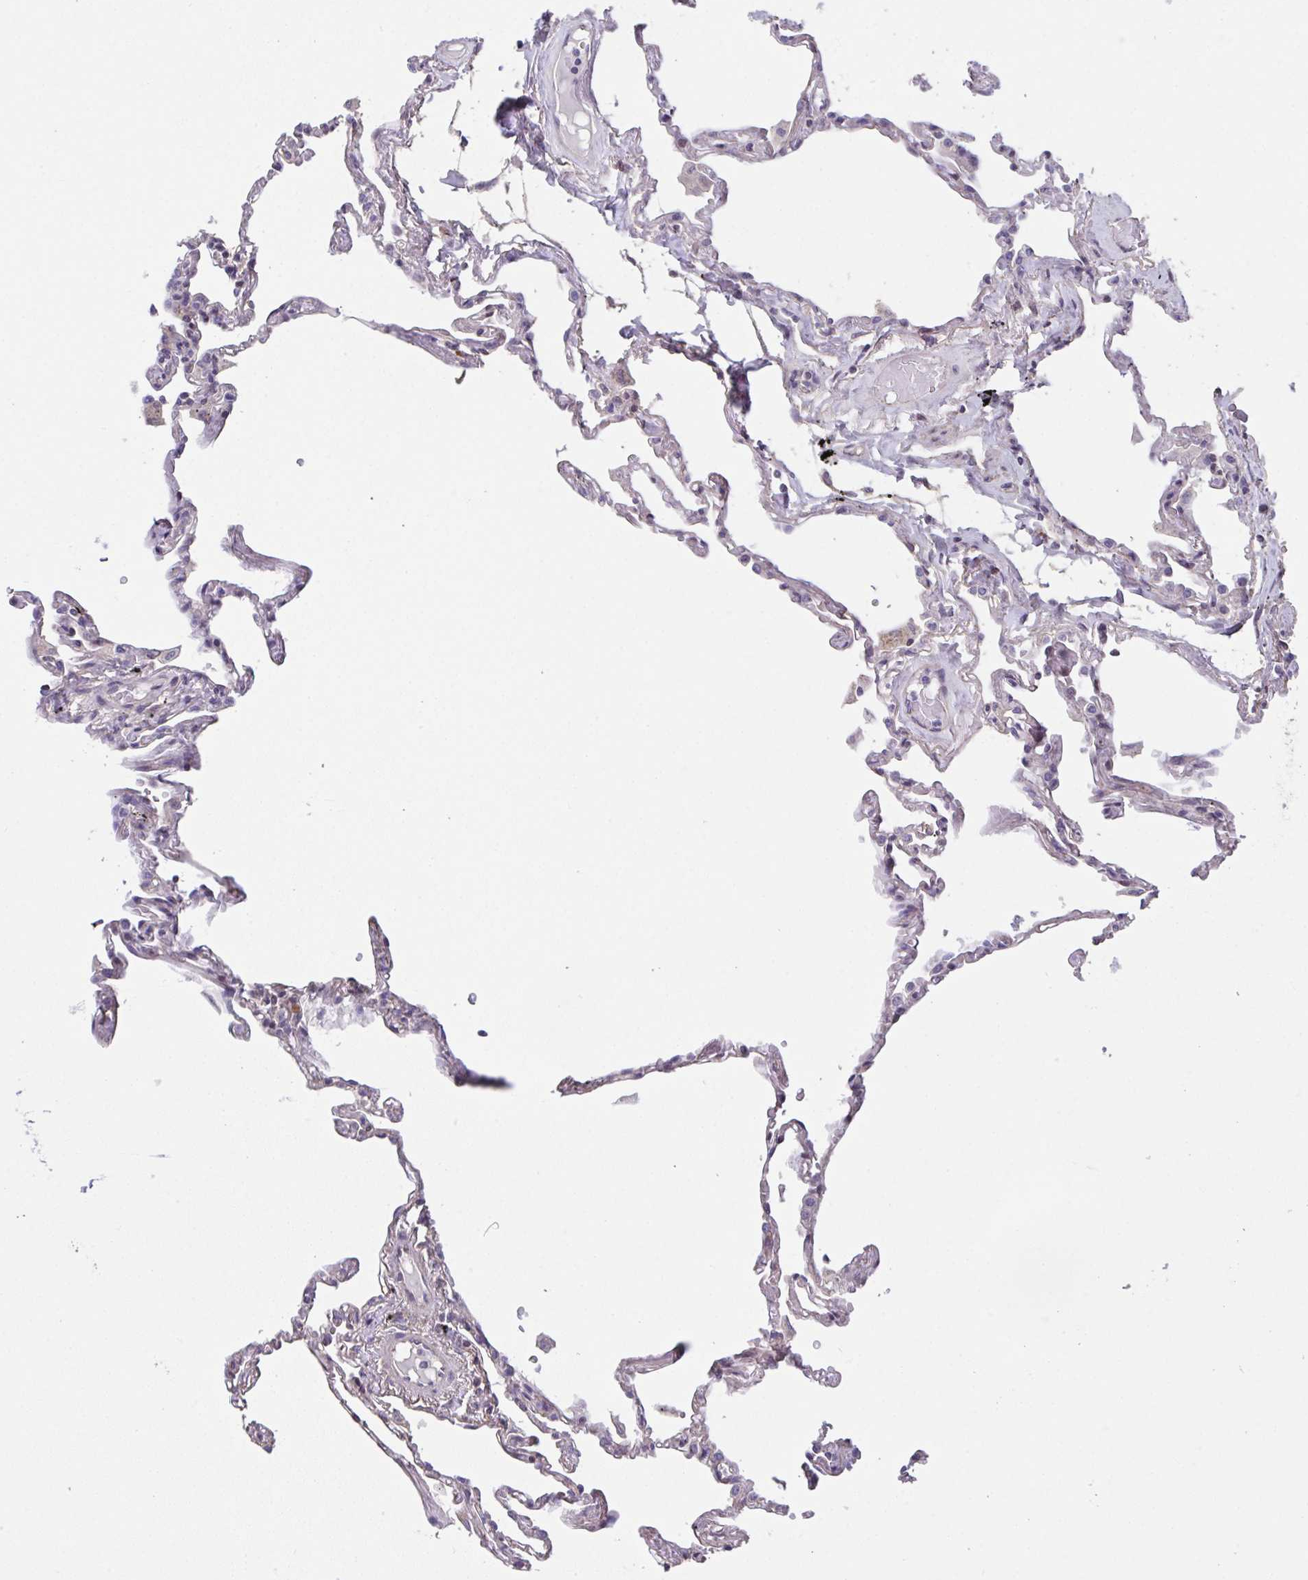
{"staining": {"intensity": "weak", "quantity": "25%-75%", "location": "cytoplasmic/membranous"}, "tissue": "lung", "cell_type": "Alveolar cells", "image_type": "normal", "snomed": [{"axis": "morphology", "description": "Normal tissue, NOS"}, {"axis": "topography", "description": "Lung"}], "caption": "An immunohistochemistry image of unremarkable tissue is shown. Protein staining in brown shows weak cytoplasmic/membranous positivity in lung within alveolar cells.", "gene": "RUNDC3B", "patient": {"sex": "female", "age": 67}}